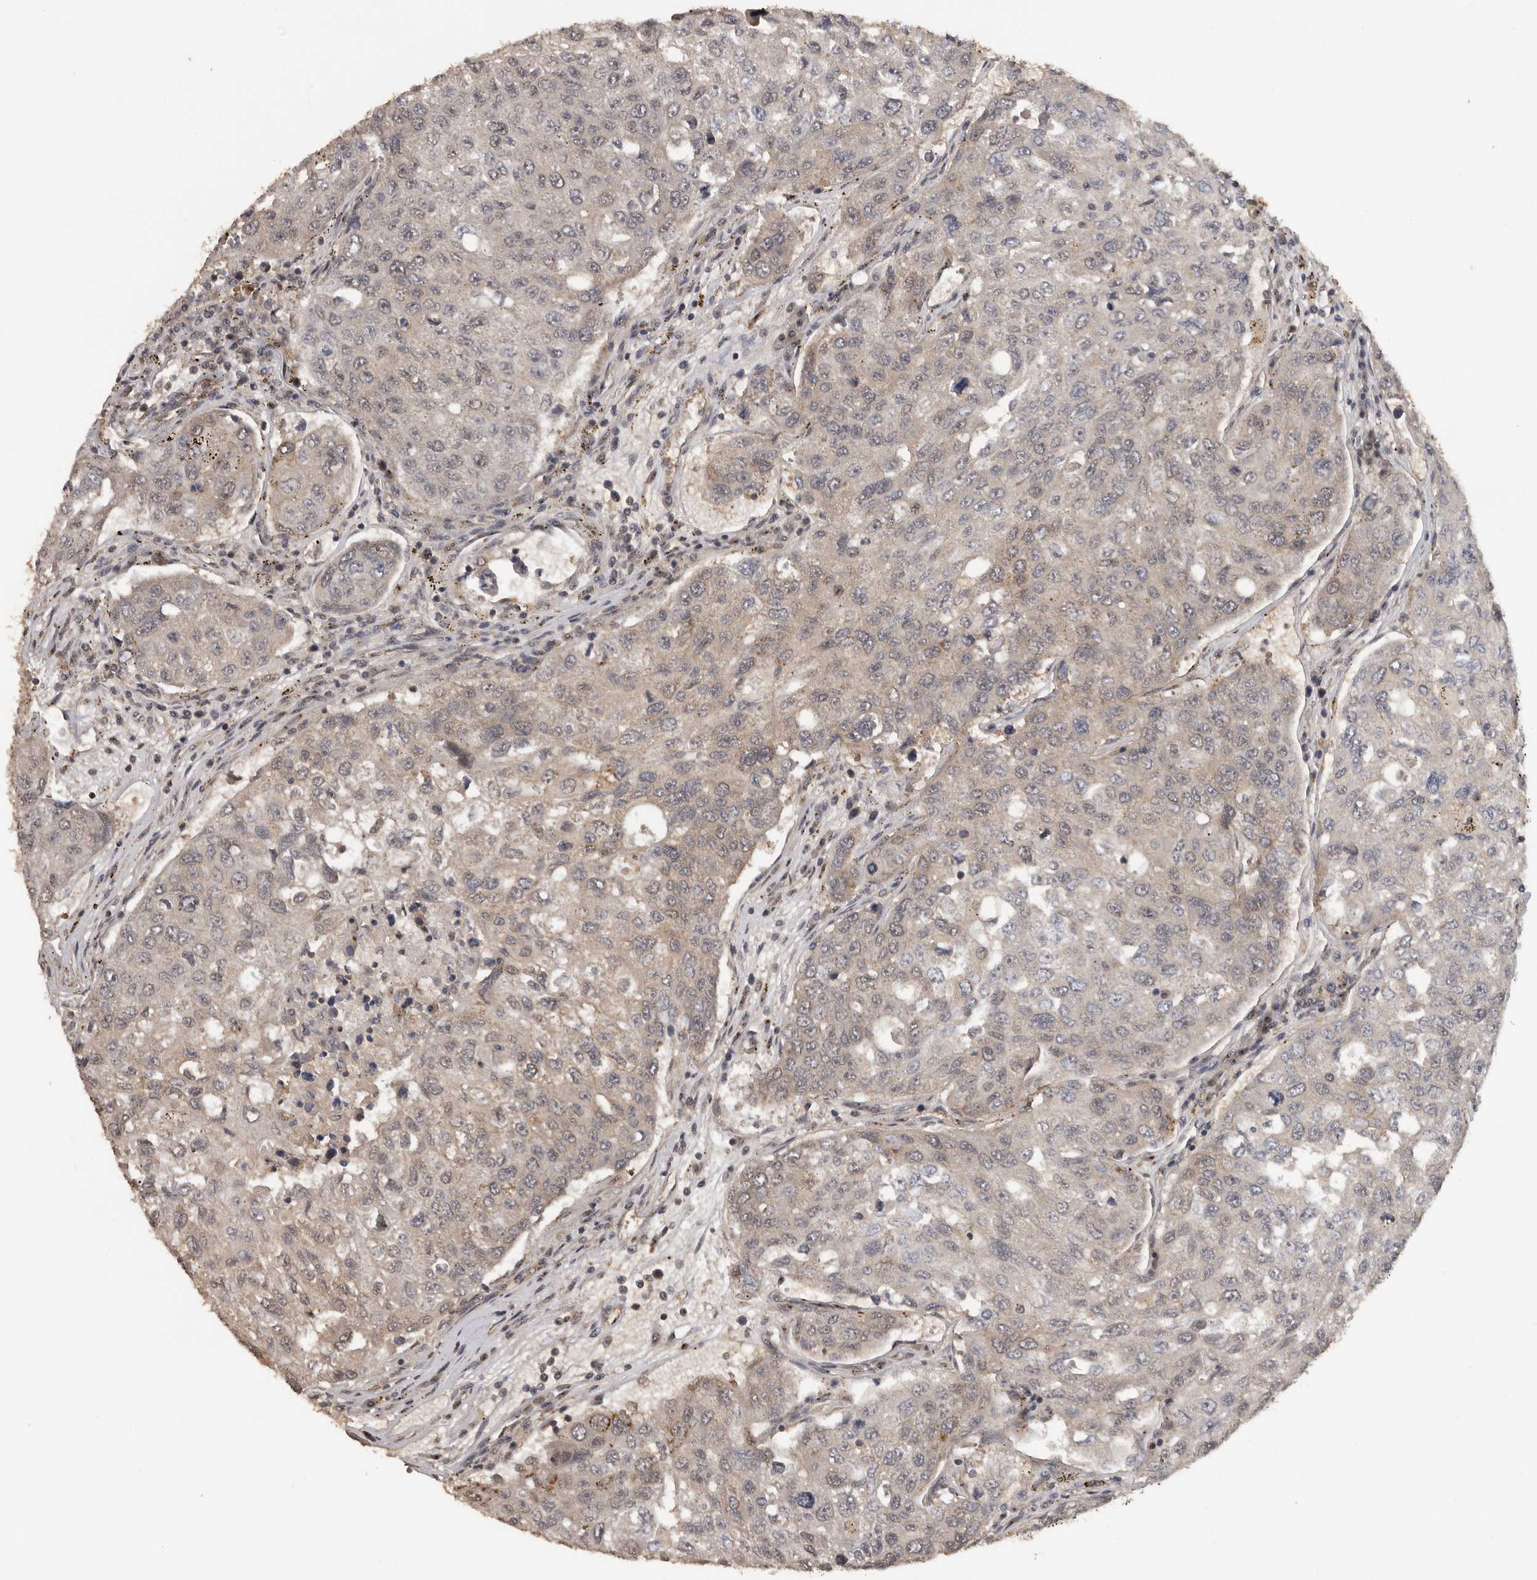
{"staining": {"intensity": "weak", "quantity": "<25%", "location": "cytoplasmic/membranous"}, "tissue": "urothelial cancer", "cell_type": "Tumor cells", "image_type": "cancer", "snomed": [{"axis": "morphology", "description": "Urothelial carcinoma, High grade"}, {"axis": "topography", "description": "Lymph node"}, {"axis": "topography", "description": "Urinary bladder"}], "caption": "A high-resolution micrograph shows immunohistochemistry (IHC) staining of urothelial cancer, which shows no significant positivity in tumor cells.", "gene": "CEP350", "patient": {"sex": "male", "age": 51}}